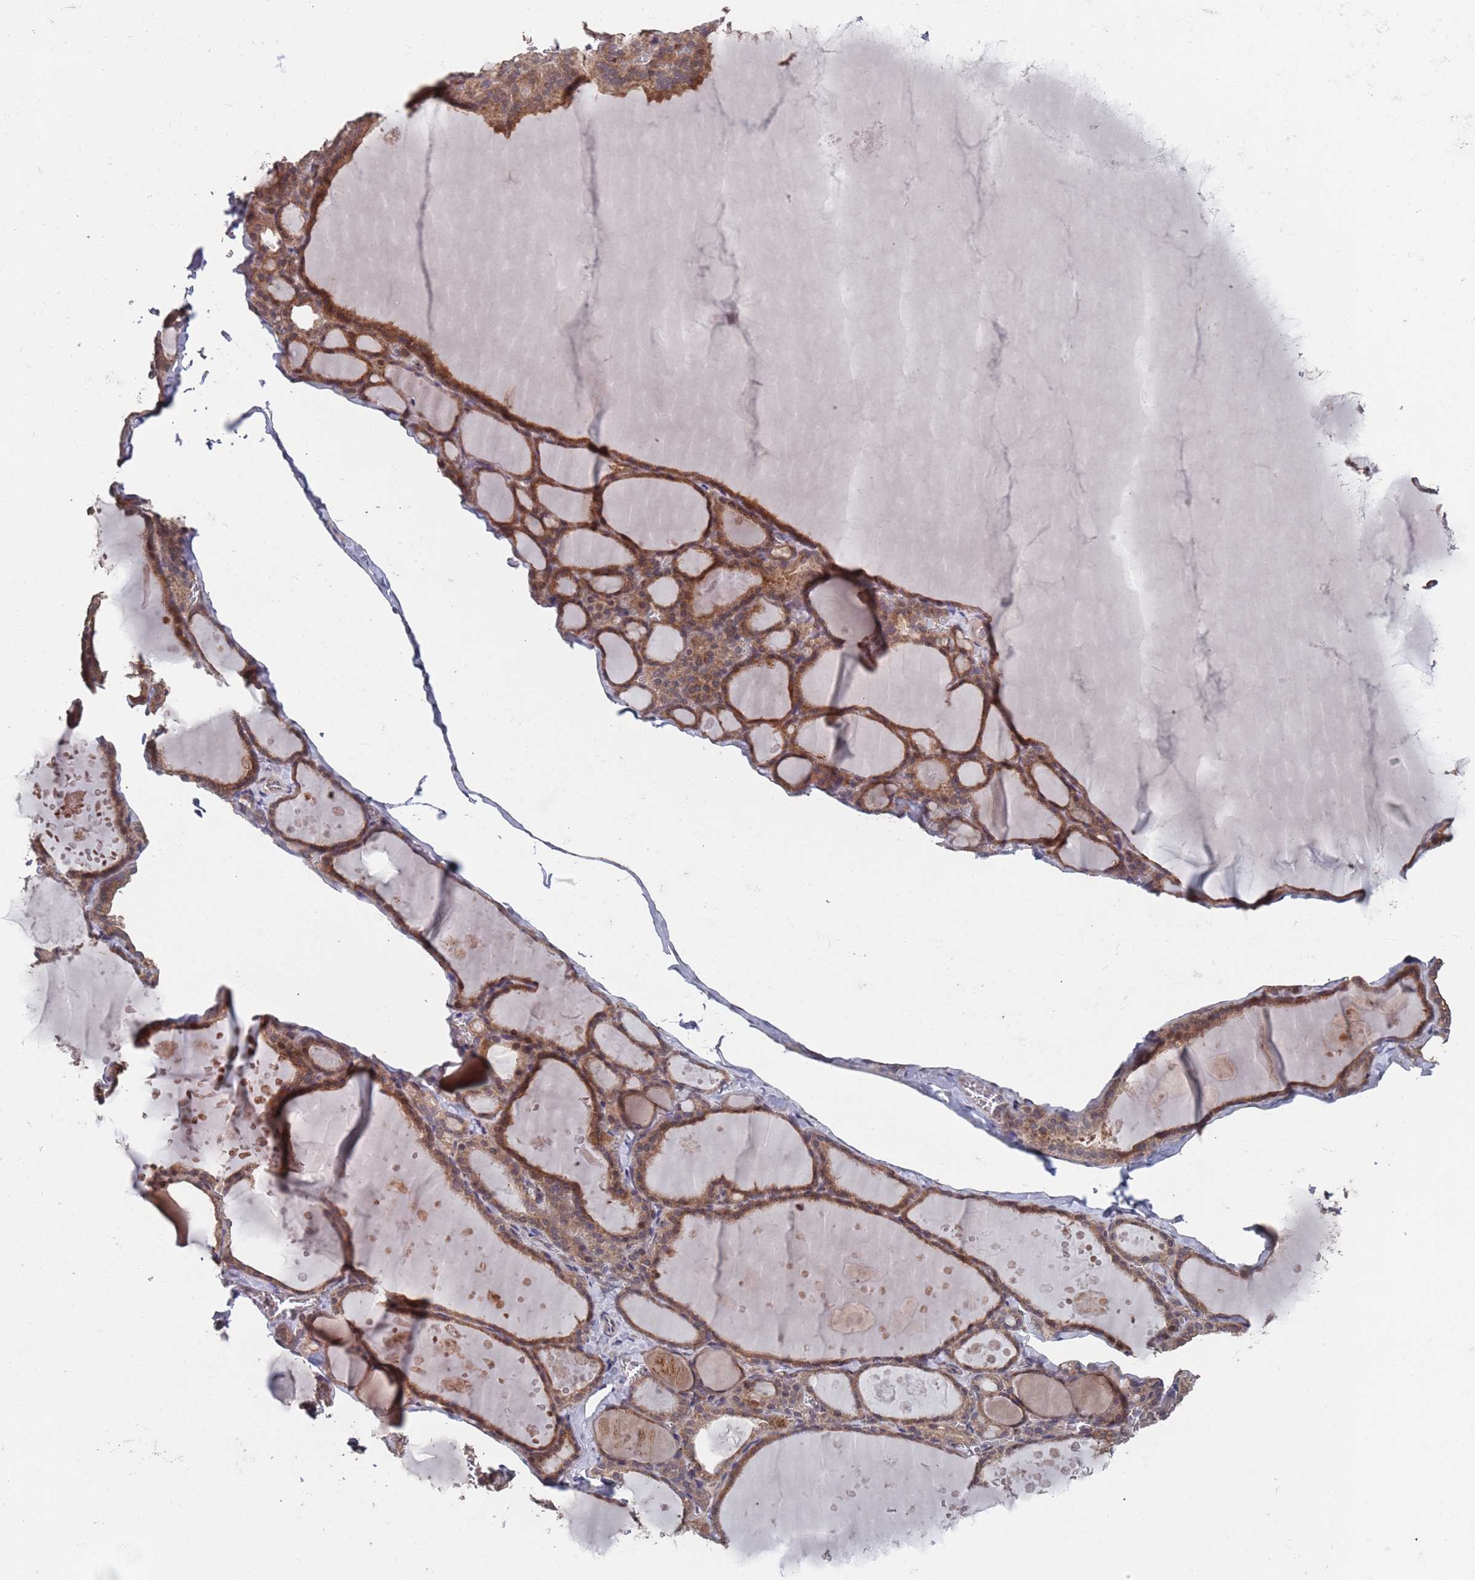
{"staining": {"intensity": "moderate", "quantity": ">75%", "location": "cytoplasmic/membranous"}, "tissue": "thyroid gland", "cell_type": "Glandular cells", "image_type": "normal", "snomed": [{"axis": "morphology", "description": "Normal tissue, NOS"}, {"axis": "topography", "description": "Thyroid gland"}], "caption": "DAB immunohistochemical staining of unremarkable thyroid gland shows moderate cytoplasmic/membranous protein expression in about >75% of glandular cells.", "gene": "UNC45A", "patient": {"sex": "male", "age": 56}}